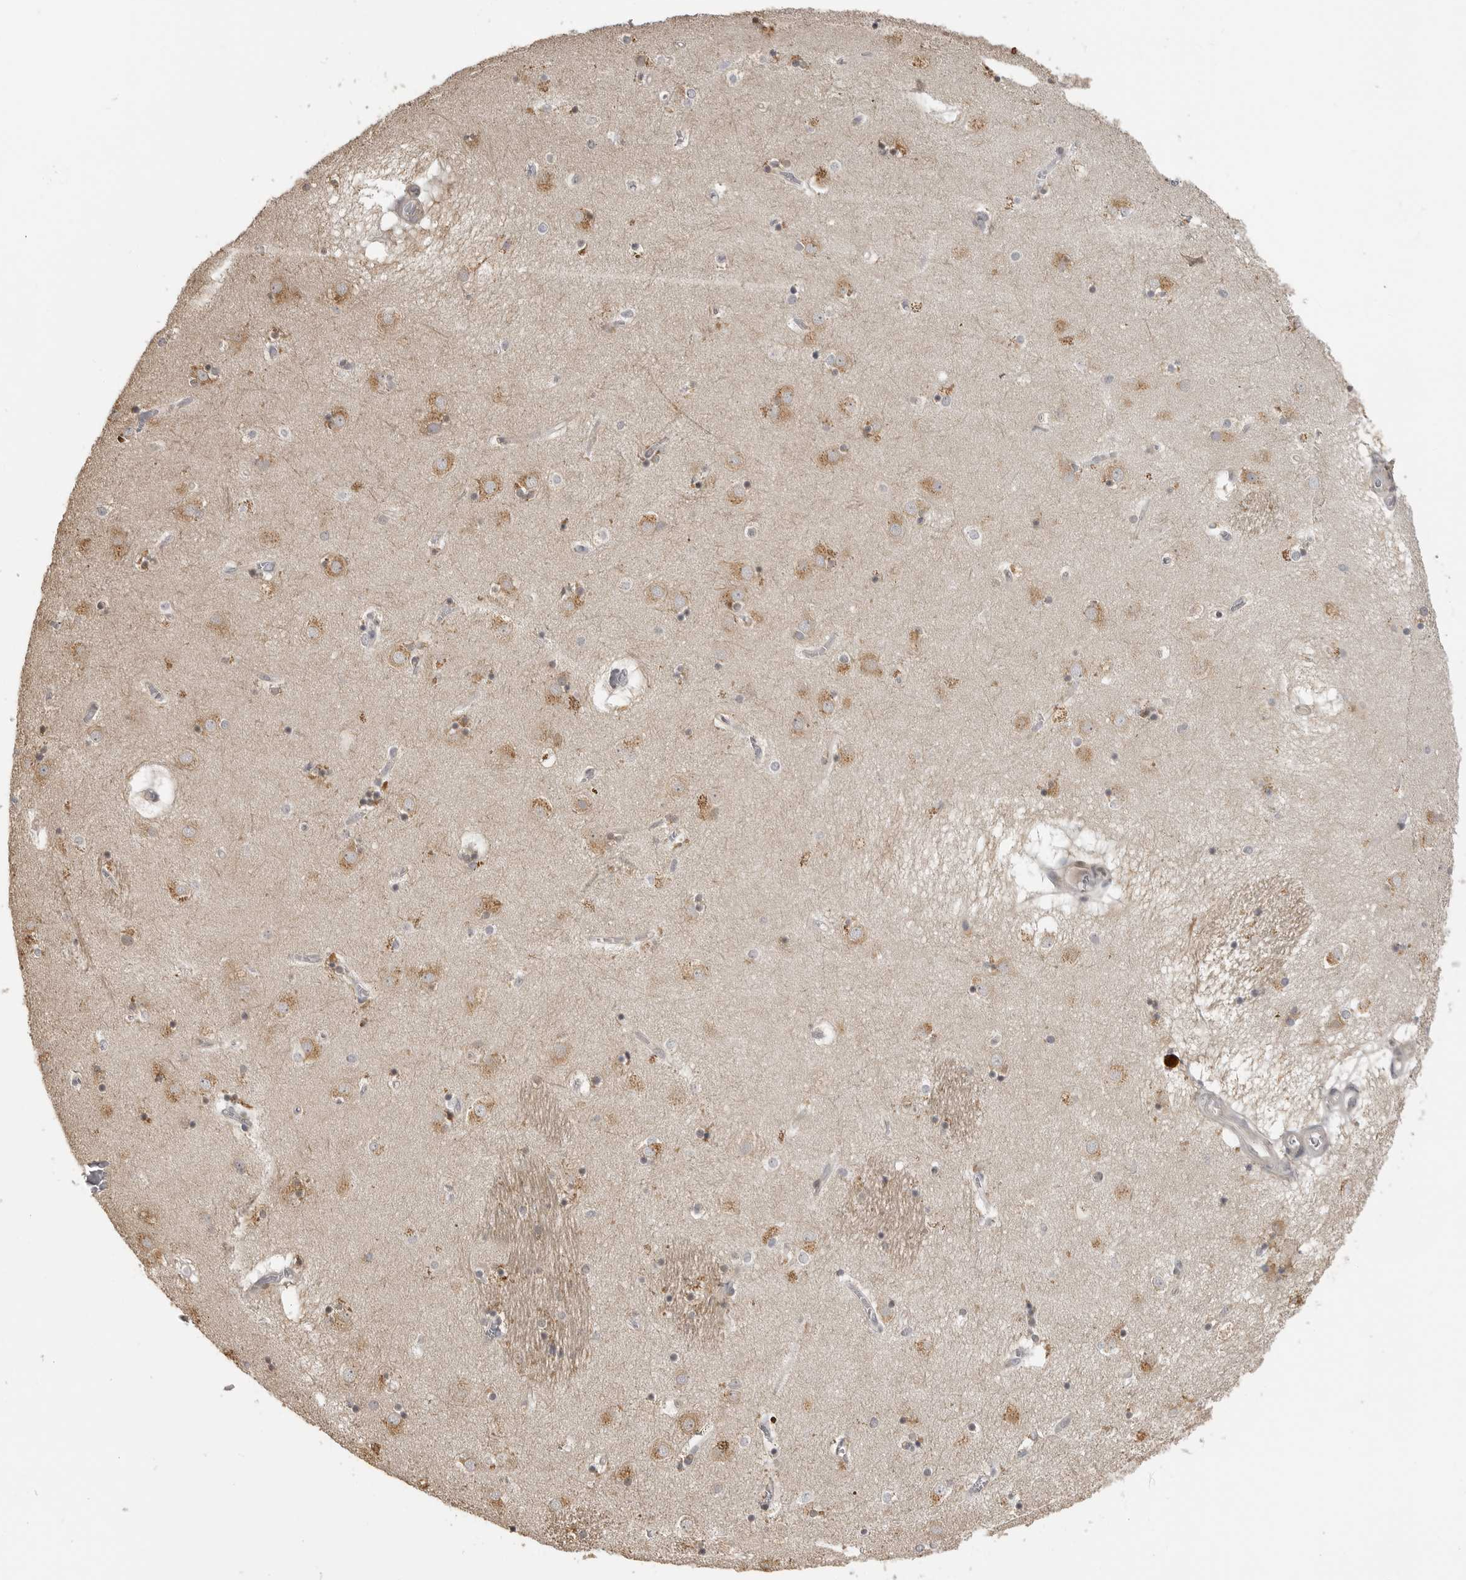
{"staining": {"intensity": "weak", "quantity": "<25%", "location": "cytoplasmic/membranous"}, "tissue": "caudate", "cell_type": "Glial cells", "image_type": "normal", "snomed": [{"axis": "morphology", "description": "Normal tissue, NOS"}, {"axis": "topography", "description": "Lateral ventricle wall"}], "caption": "This histopathology image is of unremarkable caudate stained with immunohistochemistry (IHC) to label a protein in brown with the nuclei are counter-stained blue. There is no expression in glial cells.", "gene": "IDO1", "patient": {"sex": "male", "age": 70}}